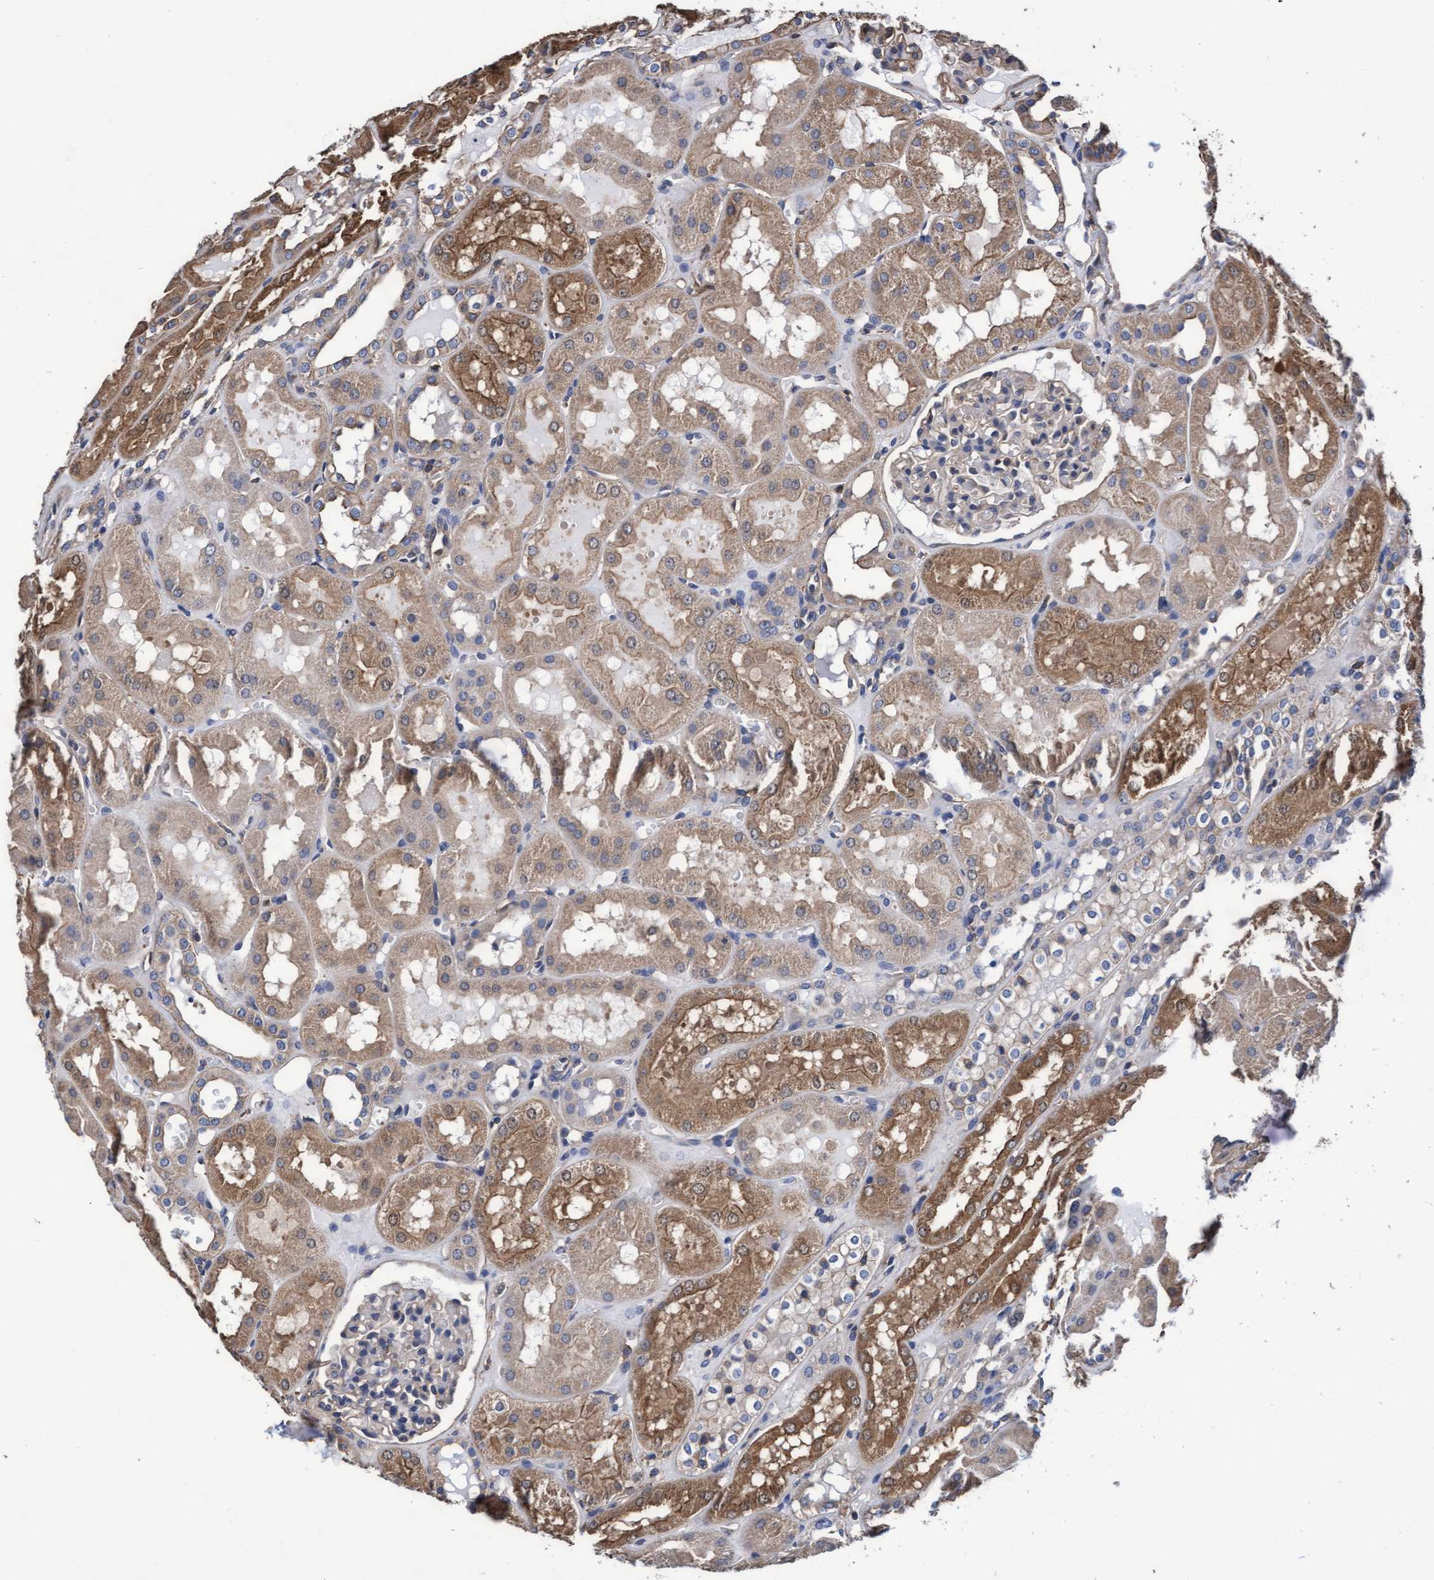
{"staining": {"intensity": "negative", "quantity": "none", "location": "none"}, "tissue": "kidney", "cell_type": "Cells in glomeruli", "image_type": "normal", "snomed": [{"axis": "morphology", "description": "Normal tissue, NOS"}, {"axis": "topography", "description": "Kidney"}, {"axis": "topography", "description": "Urinary bladder"}], "caption": "DAB immunohistochemical staining of normal kidney shows no significant staining in cells in glomeruli. Brightfield microscopy of immunohistochemistry stained with DAB (3,3'-diaminobenzidine) (brown) and hematoxylin (blue), captured at high magnification.", "gene": "GRHPR", "patient": {"sex": "male", "age": 16}}